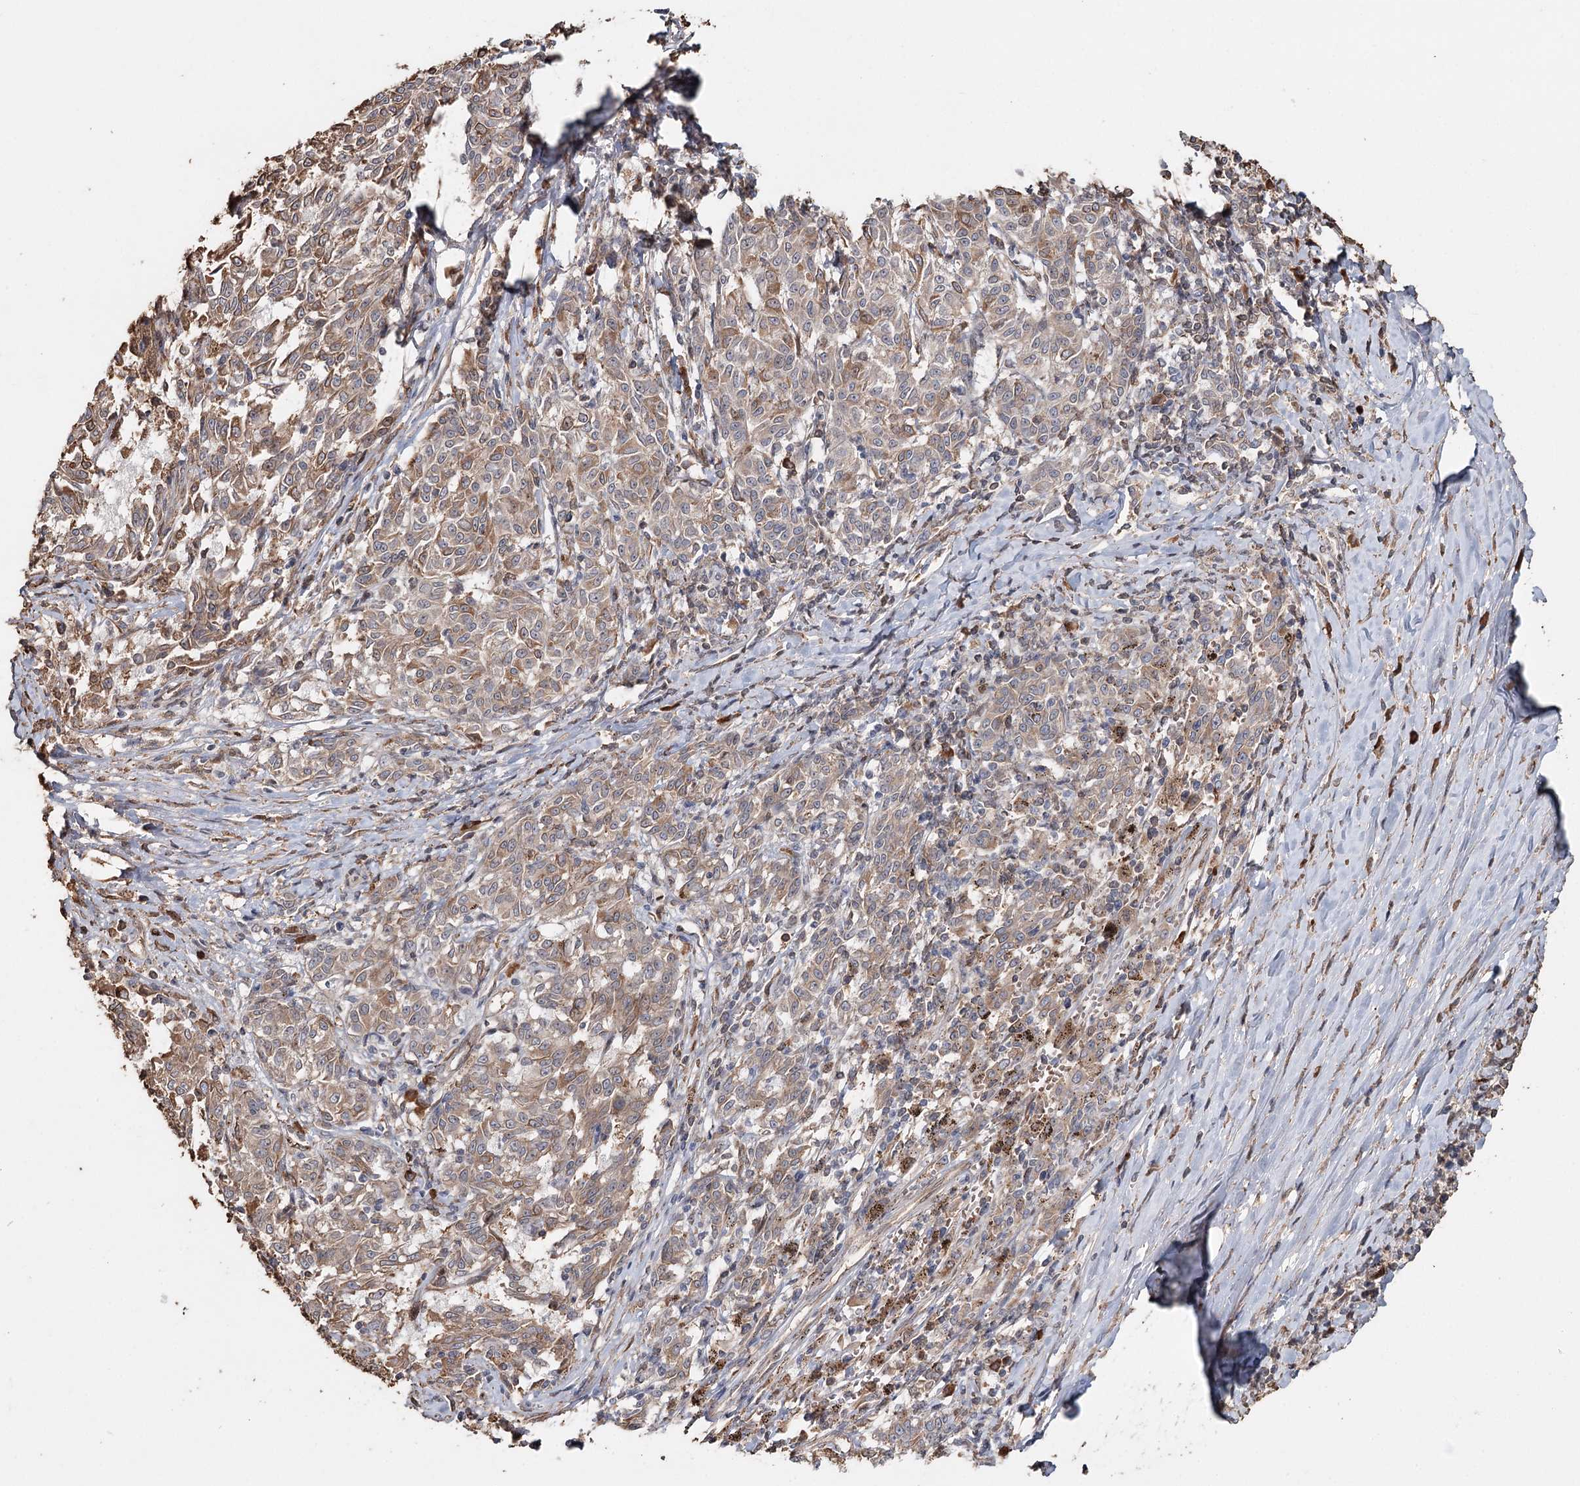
{"staining": {"intensity": "moderate", "quantity": ">75%", "location": "cytoplasmic/membranous"}, "tissue": "melanoma", "cell_type": "Tumor cells", "image_type": "cancer", "snomed": [{"axis": "morphology", "description": "Malignant melanoma, NOS"}, {"axis": "topography", "description": "Skin"}], "caption": "Protein staining displays moderate cytoplasmic/membranous positivity in about >75% of tumor cells in melanoma.", "gene": "SYVN1", "patient": {"sex": "female", "age": 72}}